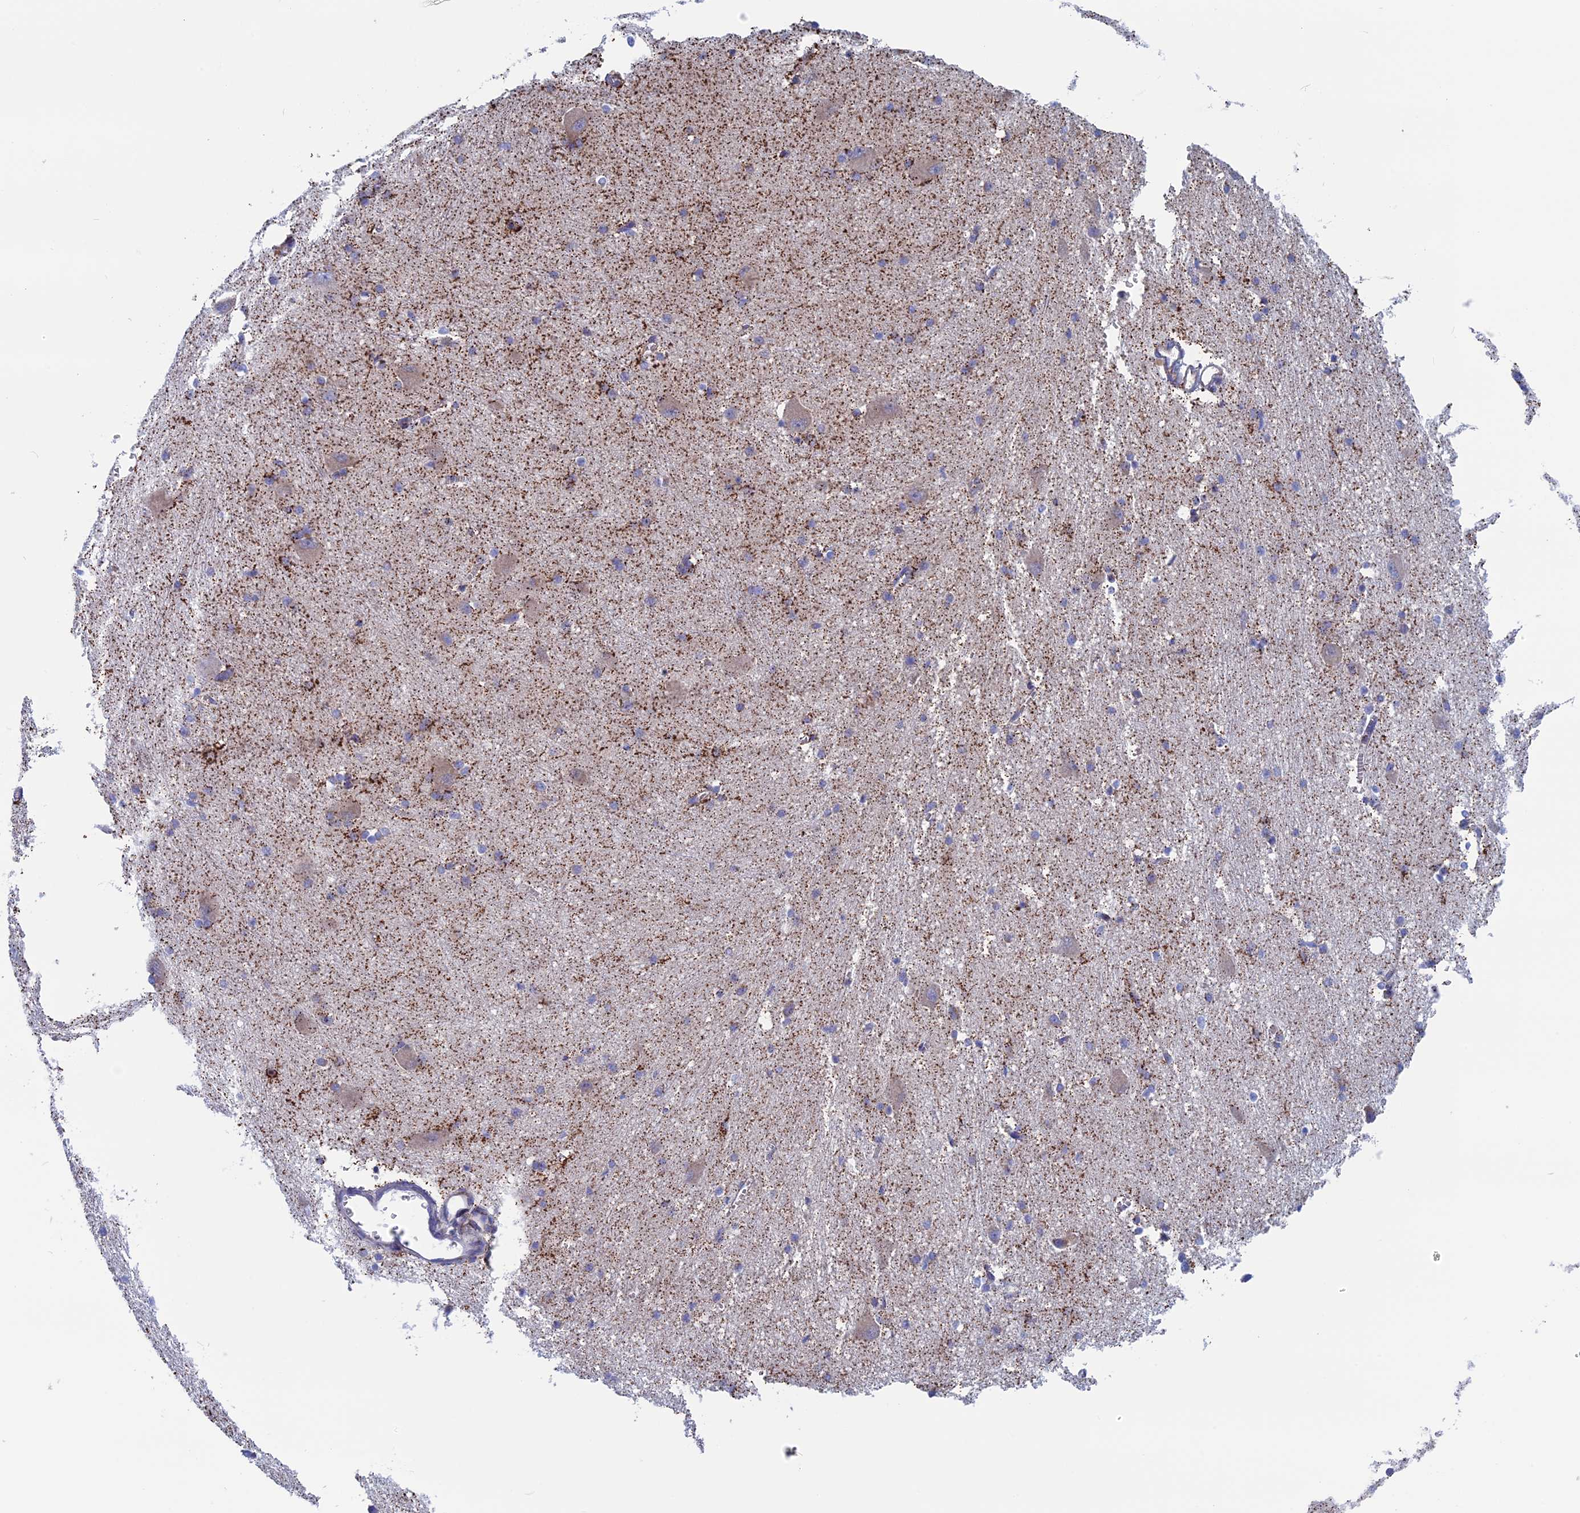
{"staining": {"intensity": "strong", "quantity": "<25%", "location": "cytoplasmic/membranous"}, "tissue": "caudate", "cell_type": "Glial cells", "image_type": "normal", "snomed": [{"axis": "morphology", "description": "Normal tissue, NOS"}, {"axis": "topography", "description": "Lateral ventricle wall"}], "caption": "A high-resolution image shows immunohistochemistry (IHC) staining of normal caudate, which demonstrates strong cytoplasmic/membranous staining in approximately <25% of glial cells. Using DAB (3,3'-diaminobenzidine) (brown) and hematoxylin (blue) stains, captured at high magnification using brightfield microscopy.", "gene": "WDR83", "patient": {"sex": "male", "age": 37}}